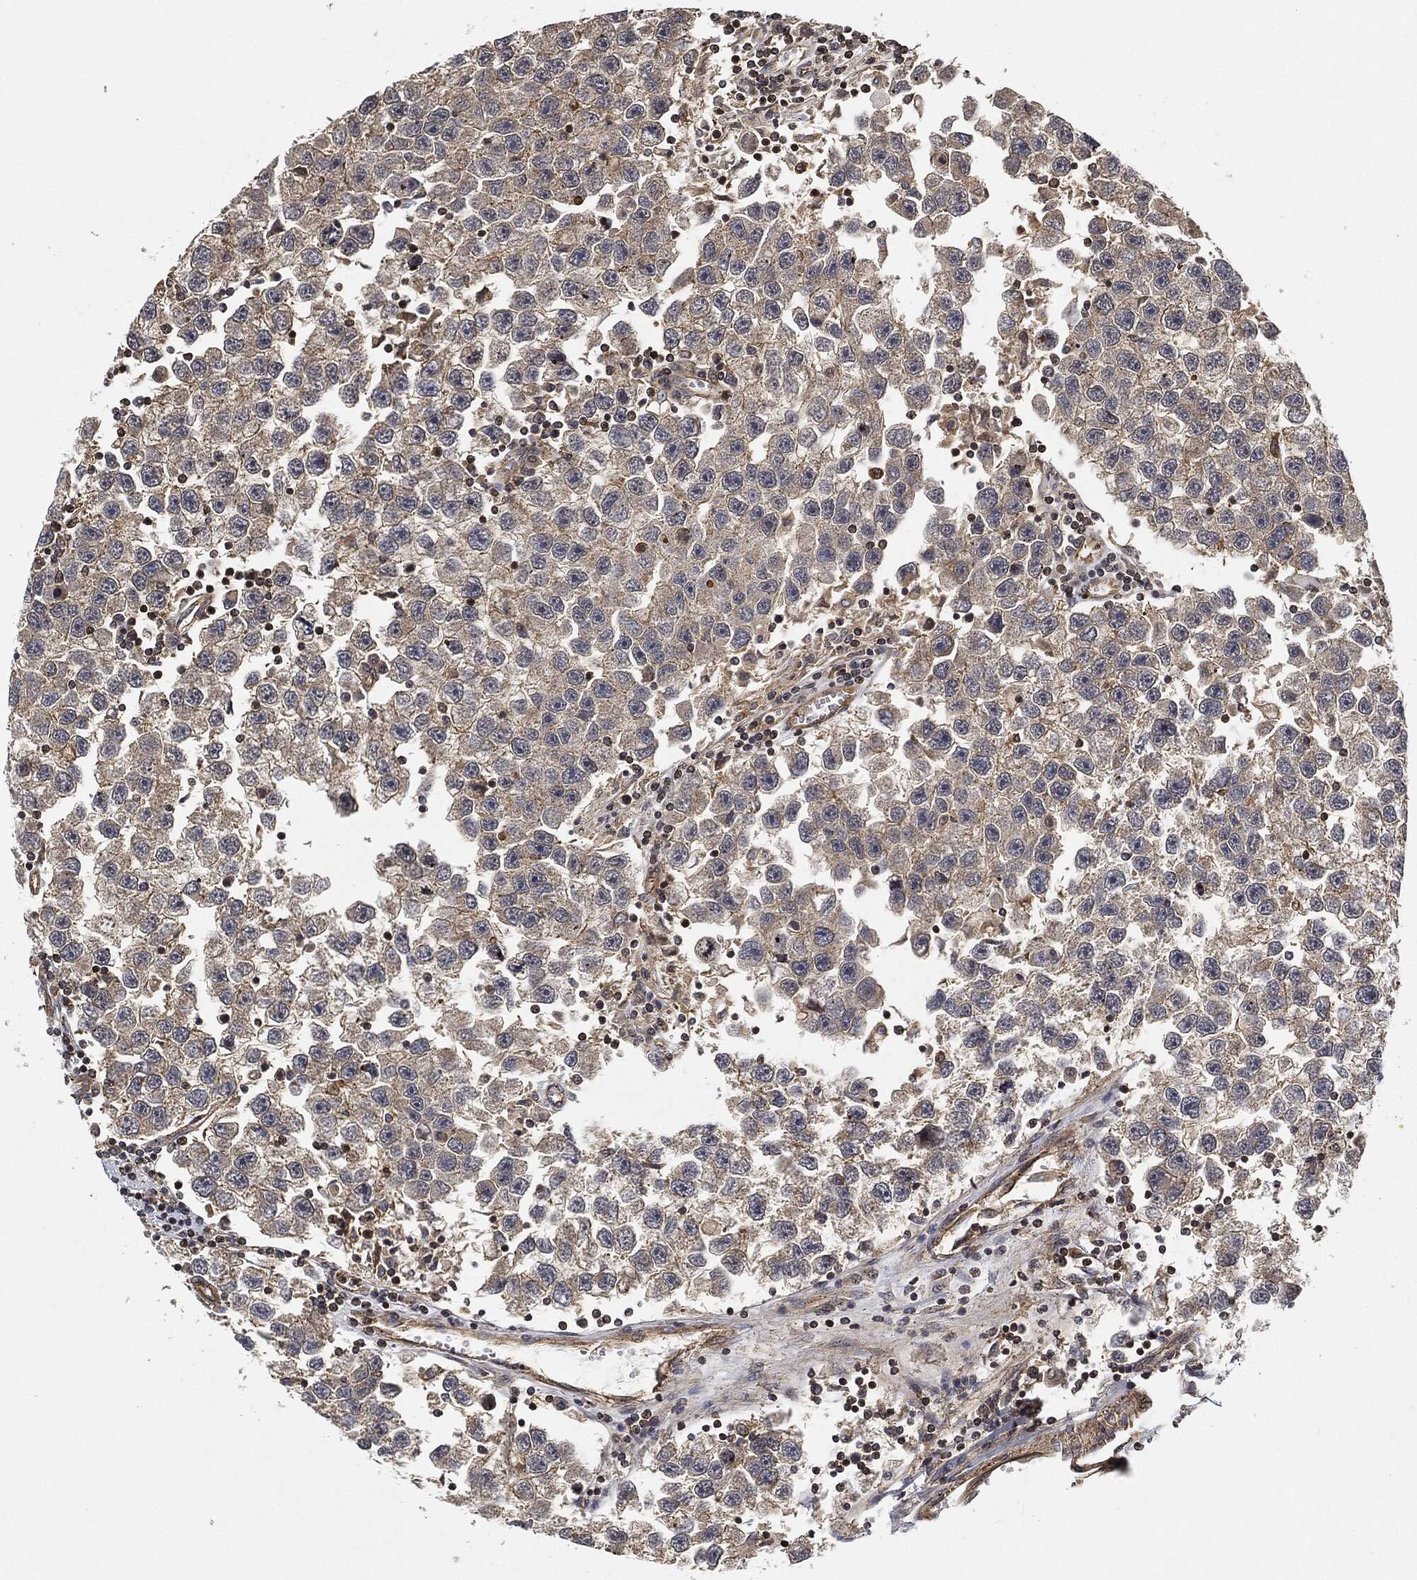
{"staining": {"intensity": "weak", "quantity": "25%-75%", "location": "cytoplasmic/membranous"}, "tissue": "testis cancer", "cell_type": "Tumor cells", "image_type": "cancer", "snomed": [{"axis": "morphology", "description": "Seminoma, NOS"}, {"axis": "topography", "description": "Testis"}], "caption": "Immunohistochemistry (IHC) image of human testis seminoma stained for a protein (brown), which displays low levels of weak cytoplasmic/membranous staining in approximately 25%-75% of tumor cells.", "gene": "MAP3K3", "patient": {"sex": "male", "age": 26}}